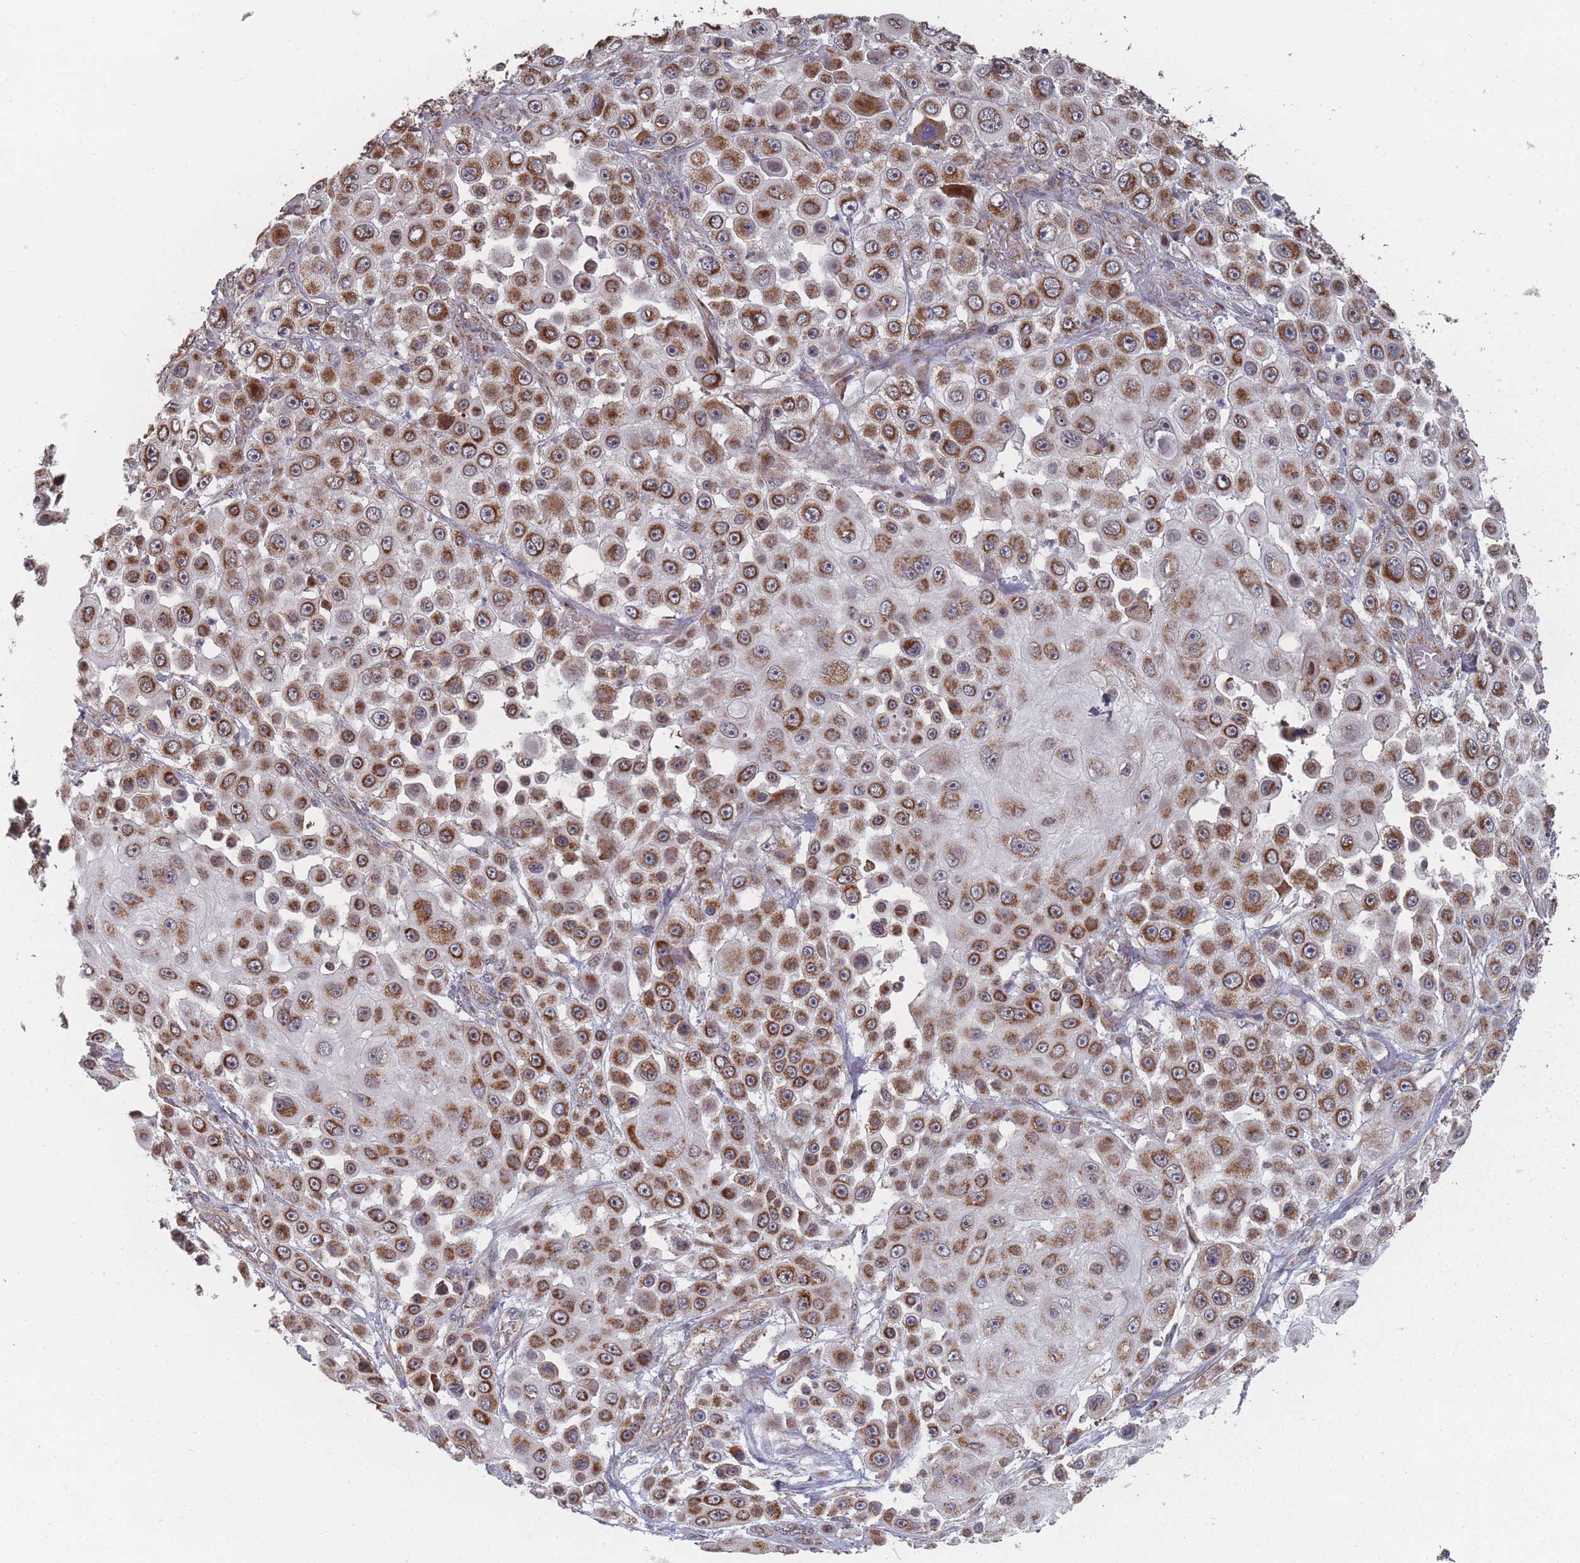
{"staining": {"intensity": "strong", "quantity": ">75%", "location": "cytoplasmic/membranous"}, "tissue": "skin cancer", "cell_type": "Tumor cells", "image_type": "cancer", "snomed": [{"axis": "morphology", "description": "Squamous cell carcinoma, NOS"}, {"axis": "topography", "description": "Skin"}], "caption": "Protein staining demonstrates strong cytoplasmic/membranous positivity in about >75% of tumor cells in squamous cell carcinoma (skin).", "gene": "PSMB3", "patient": {"sex": "male", "age": 67}}